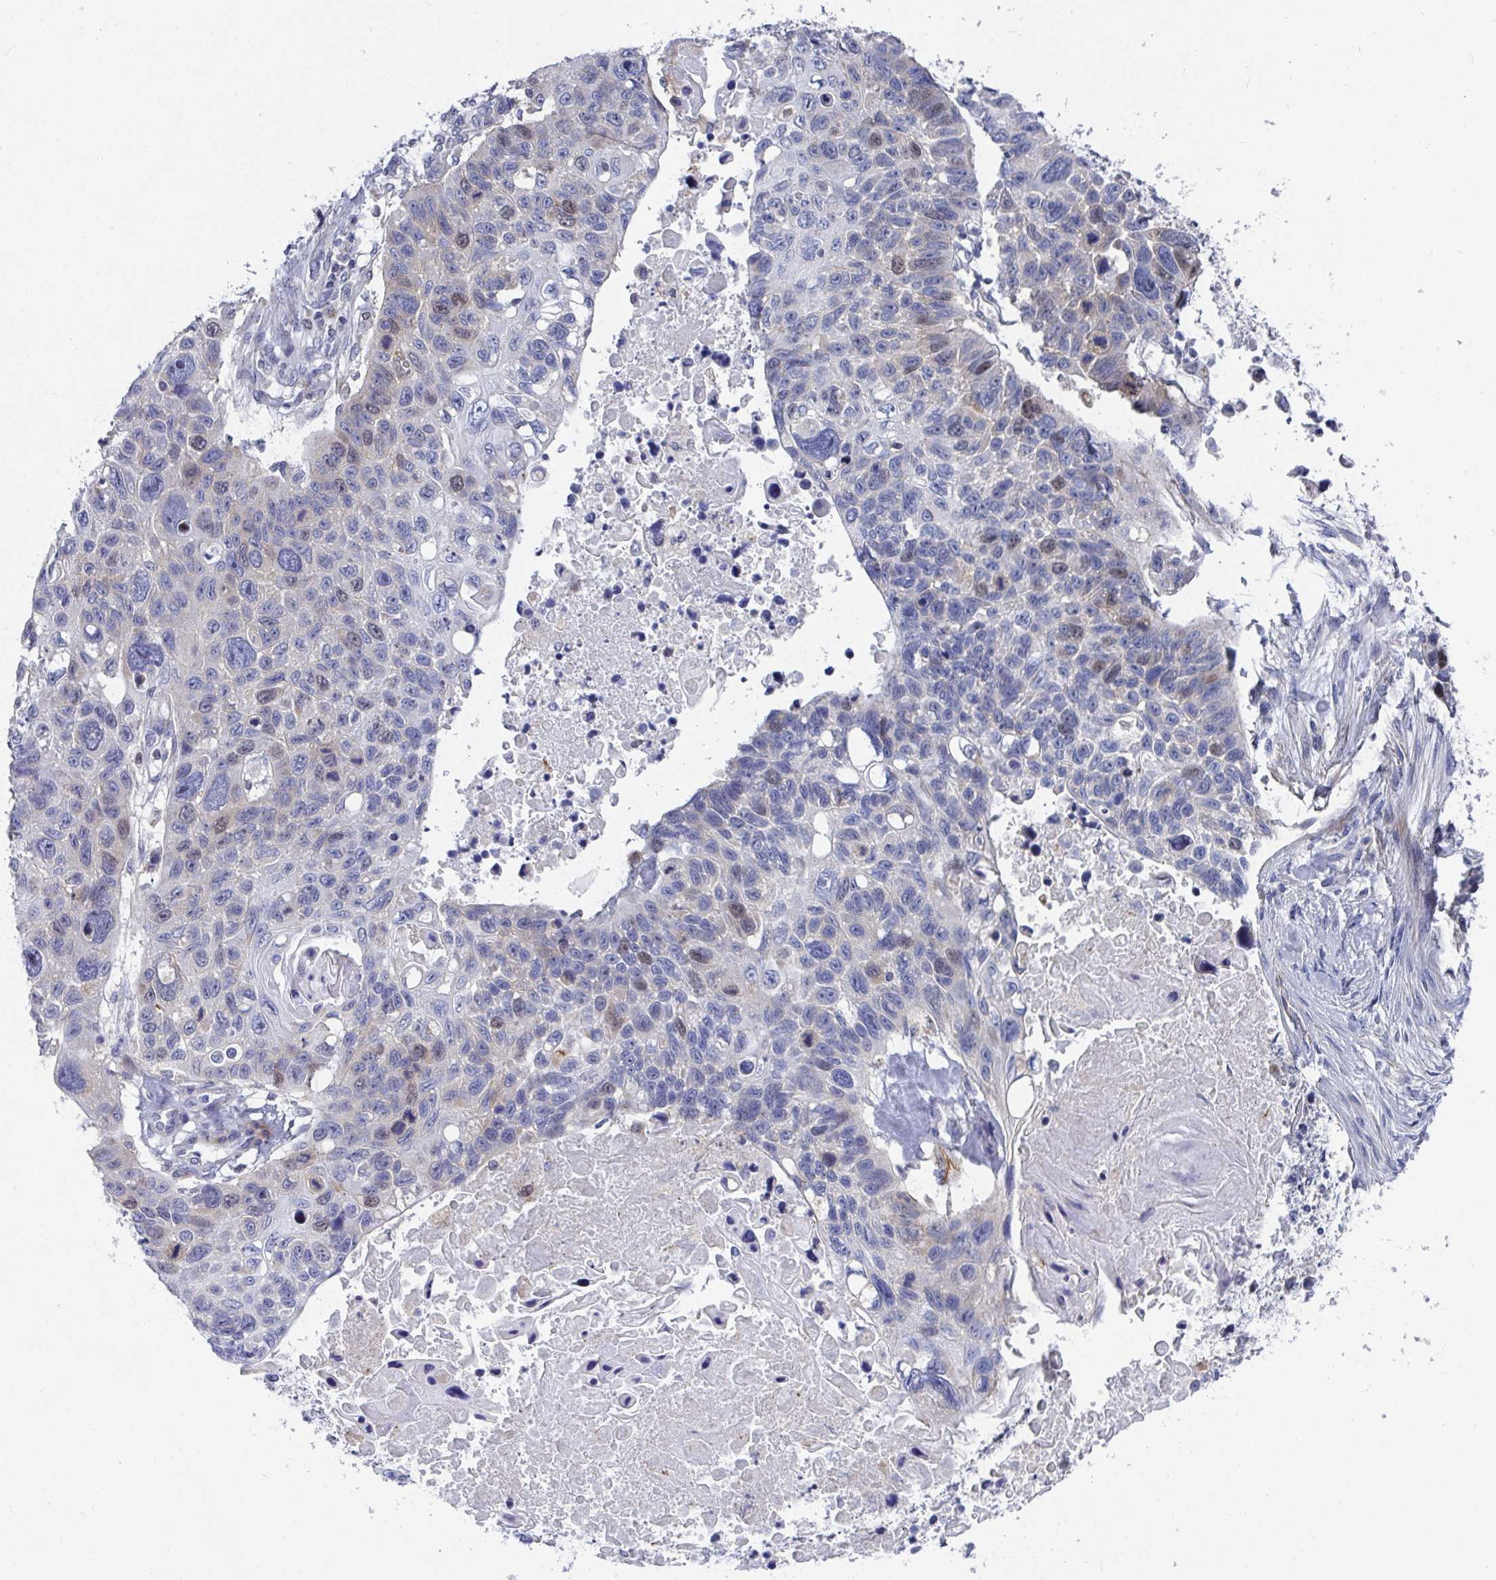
{"staining": {"intensity": "moderate", "quantity": "<25%", "location": "nuclear"}, "tissue": "lung cancer", "cell_type": "Tumor cells", "image_type": "cancer", "snomed": [{"axis": "morphology", "description": "Squamous cell carcinoma, NOS"}, {"axis": "topography", "description": "Lung"}], "caption": "Immunohistochemistry (IHC) staining of lung cancer, which reveals low levels of moderate nuclear expression in about <25% of tumor cells indicating moderate nuclear protein positivity. The staining was performed using DAB (brown) for protein detection and nuclei were counterstained in hematoxylin (blue).", "gene": "ATP5F1C", "patient": {"sex": "male", "age": 62}}